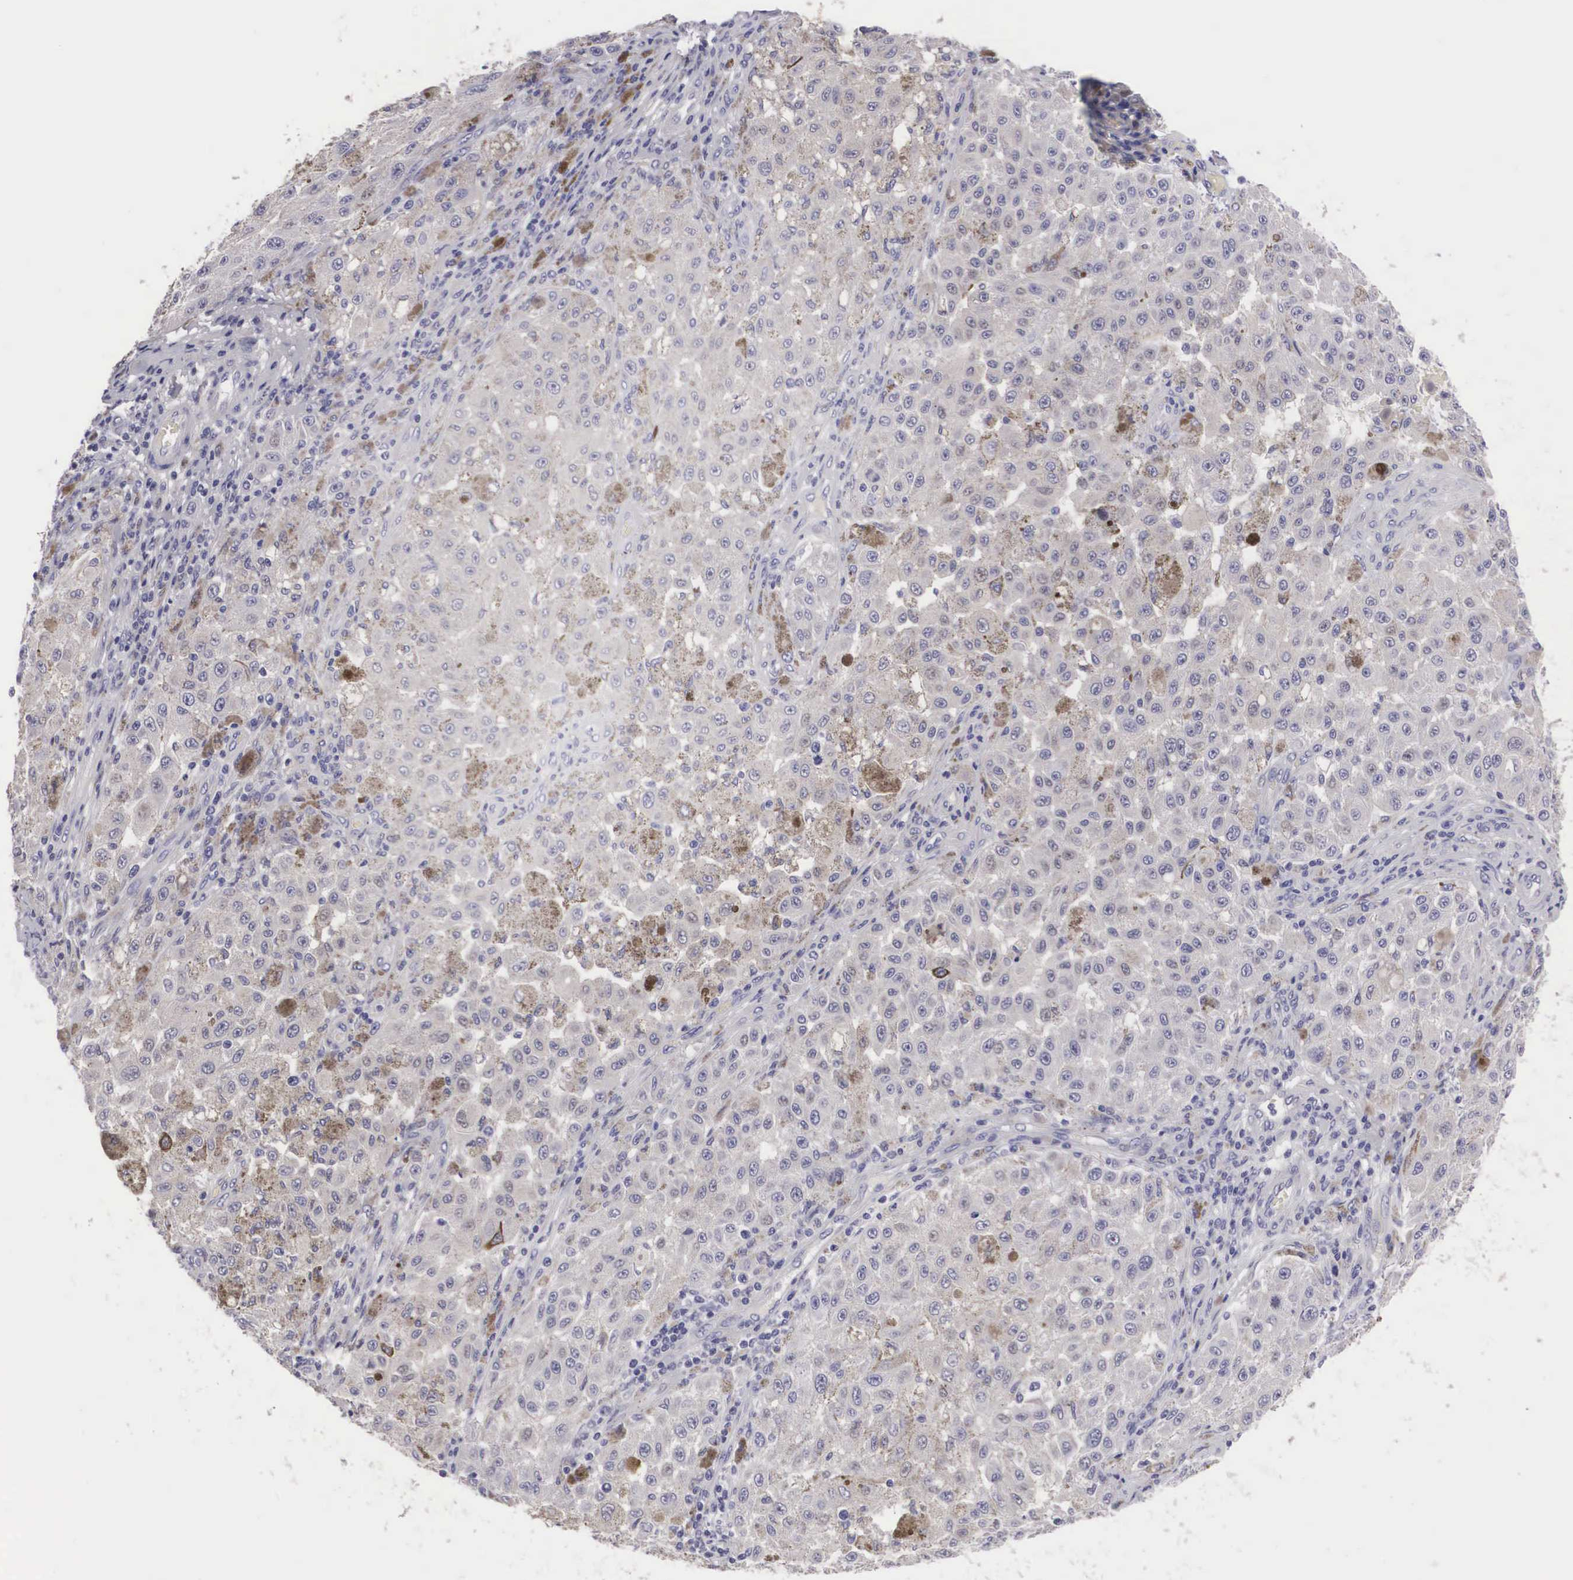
{"staining": {"intensity": "negative", "quantity": "none", "location": "none"}, "tissue": "melanoma", "cell_type": "Tumor cells", "image_type": "cancer", "snomed": [{"axis": "morphology", "description": "Malignant melanoma, NOS"}, {"axis": "topography", "description": "Skin"}], "caption": "Immunohistochemistry histopathology image of neoplastic tissue: melanoma stained with DAB demonstrates no significant protein expression in tumor cells.", "gene": "CLU", "patient": {"sex": "female", "age": 64}}